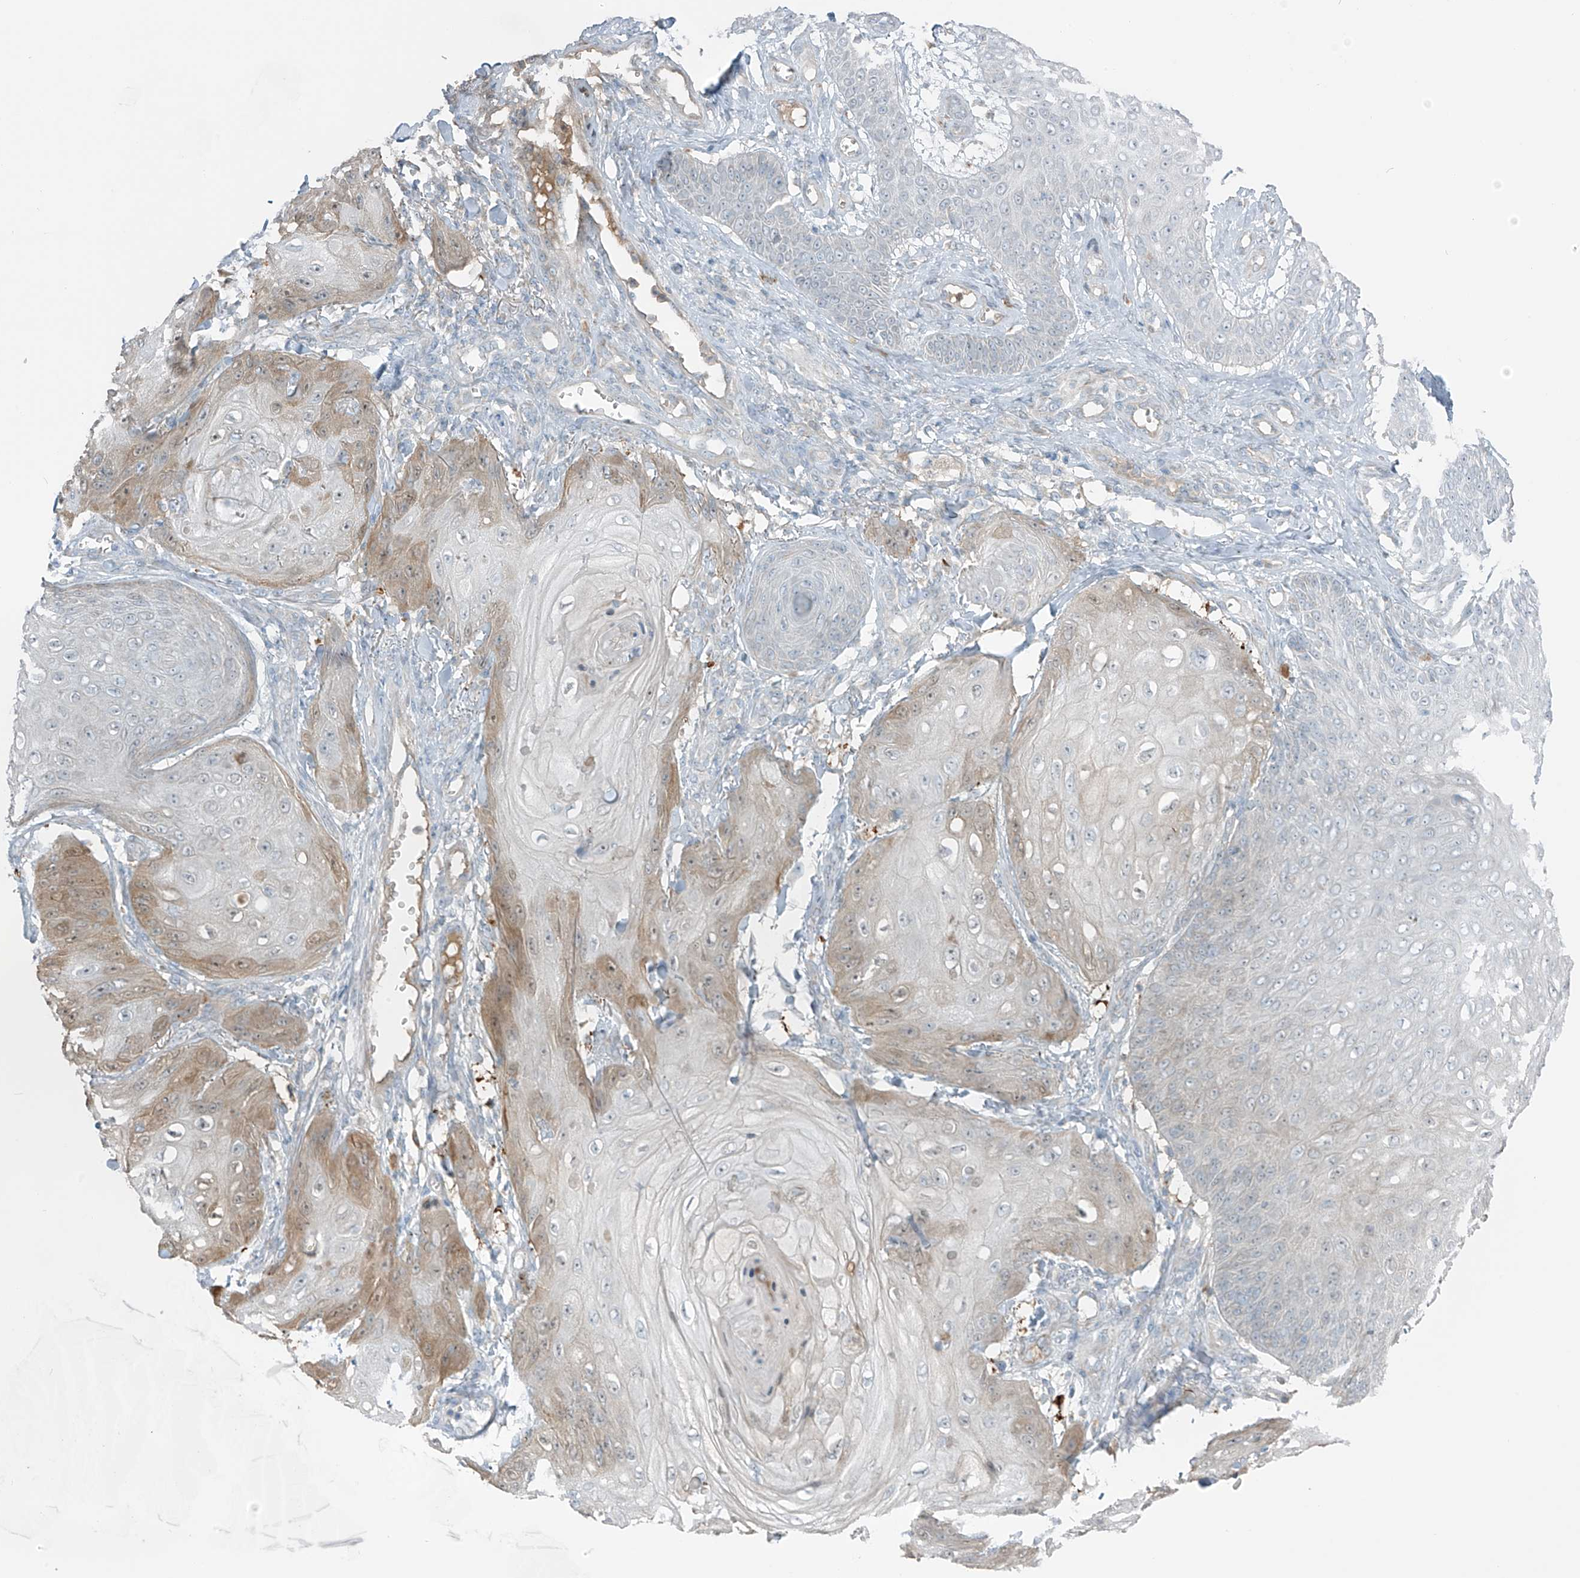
{"staining": {"intensity": "moderate", "quantity": "<25%", "location": "cytoplasmic/membranous"}, "tissue": "skin cancer", "cell_type": "Tumor cells", "image_type": "cancer", "snomed": [{"axis": "morphology", "description": "Squamous cell carcinoma, NOS"}, {"axis": "topography", "description": "Skin"}], "caption": "This is a micrograph of immunohistochemistry (IHC) staining of skin cancer, which shows moderate positivity in the cytoplasmic/membranous of tumor cells.", "gene": "FAM131C", "patient": {"sex": "male", "age": 74}}